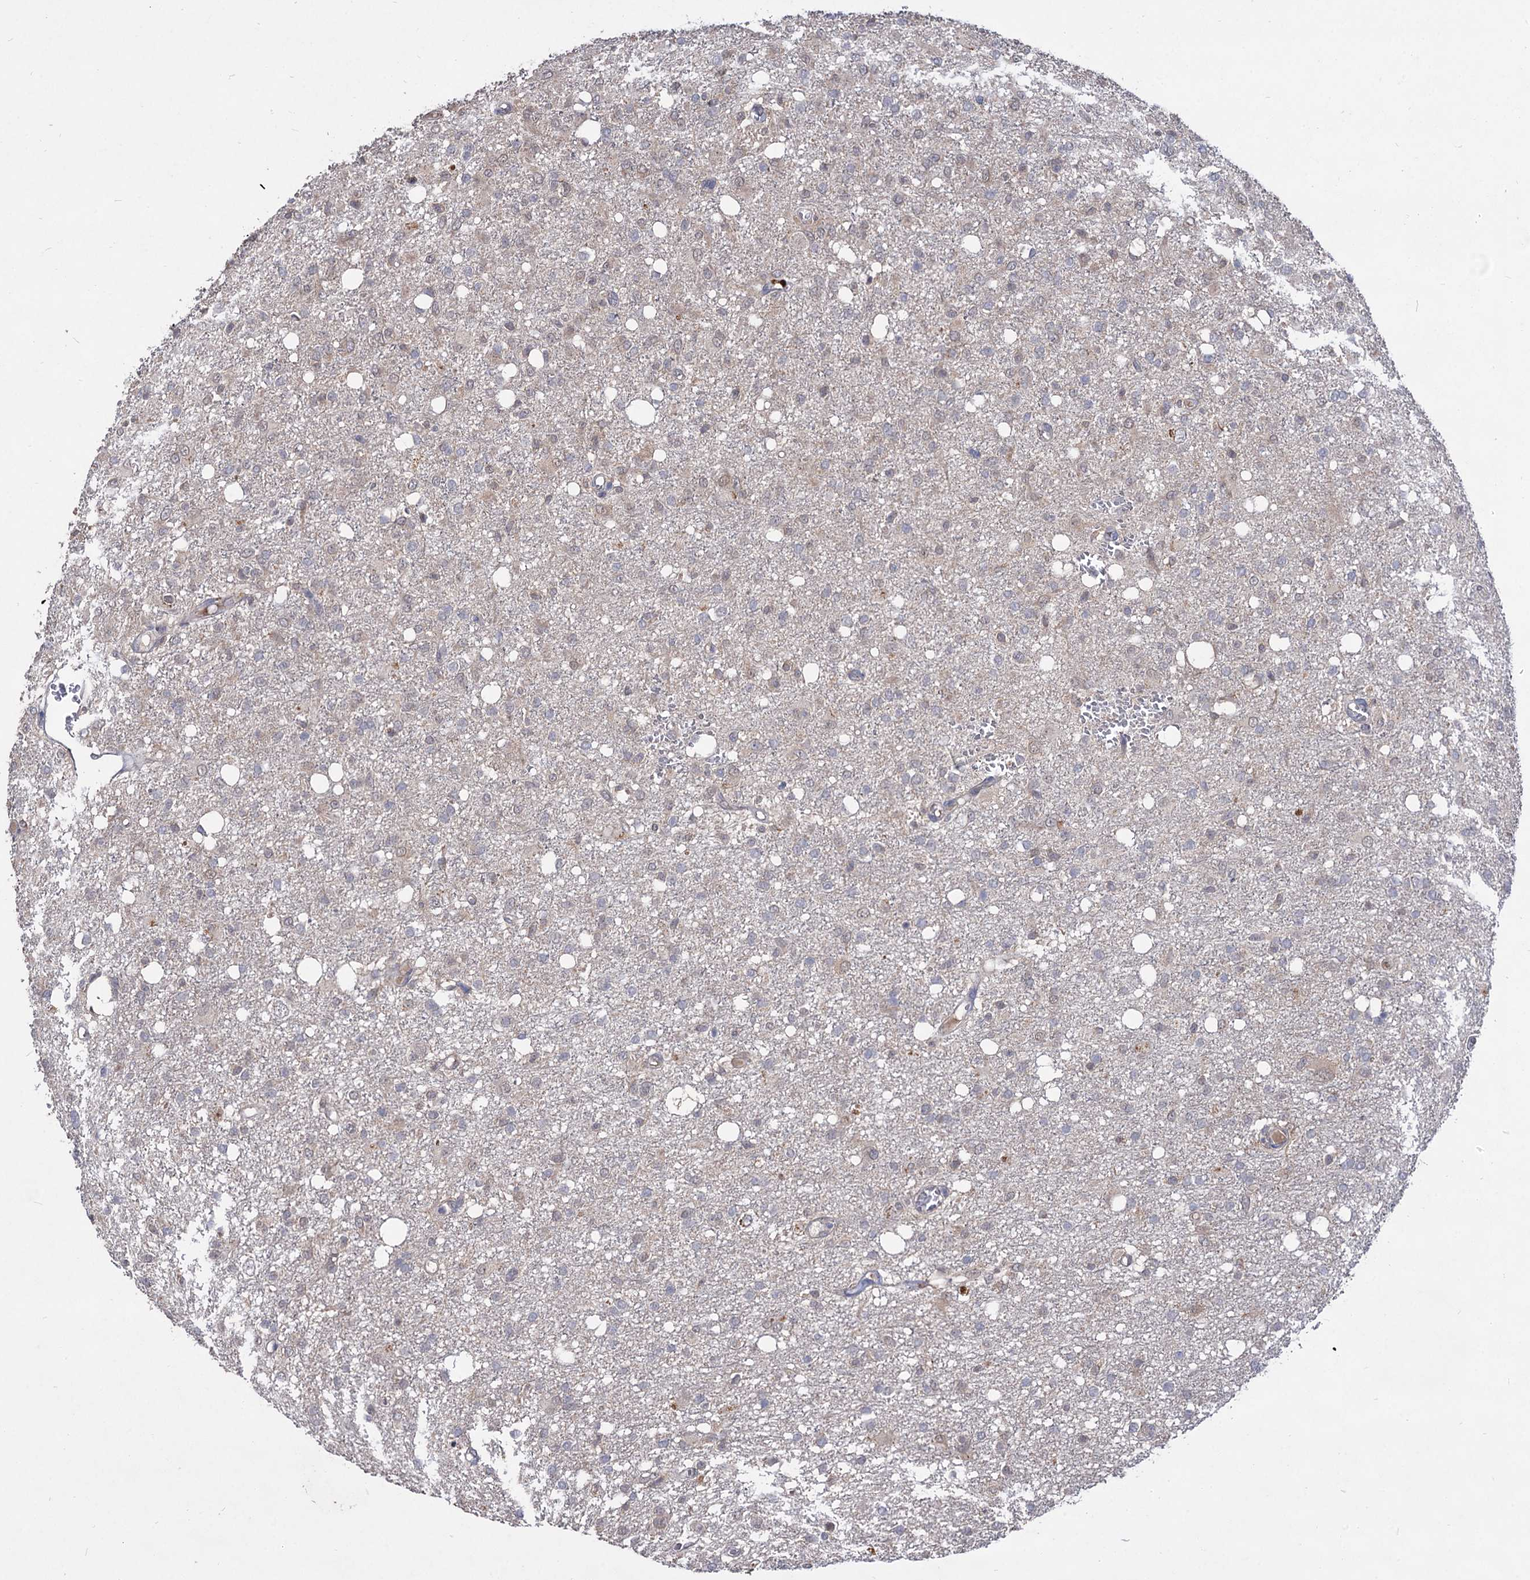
{"staining": {"intensity": "negative", "quantity": "none", "location": "none"}, "tissue": "glioma", "cell_type": "Tumor cells", "image_type": "cancer", "snomed": [{"axis": "morphology", "description": "Glioma, malignant, High grade"}, {"axis": "topography", "description": "Brain"}], "caption": "This is a histopathology image of immunohistochemistry staining of glioma, which shows no staining in tumor cells.", "gene": "ACTR6", "patient": {"sex": "female", "age": 59}}